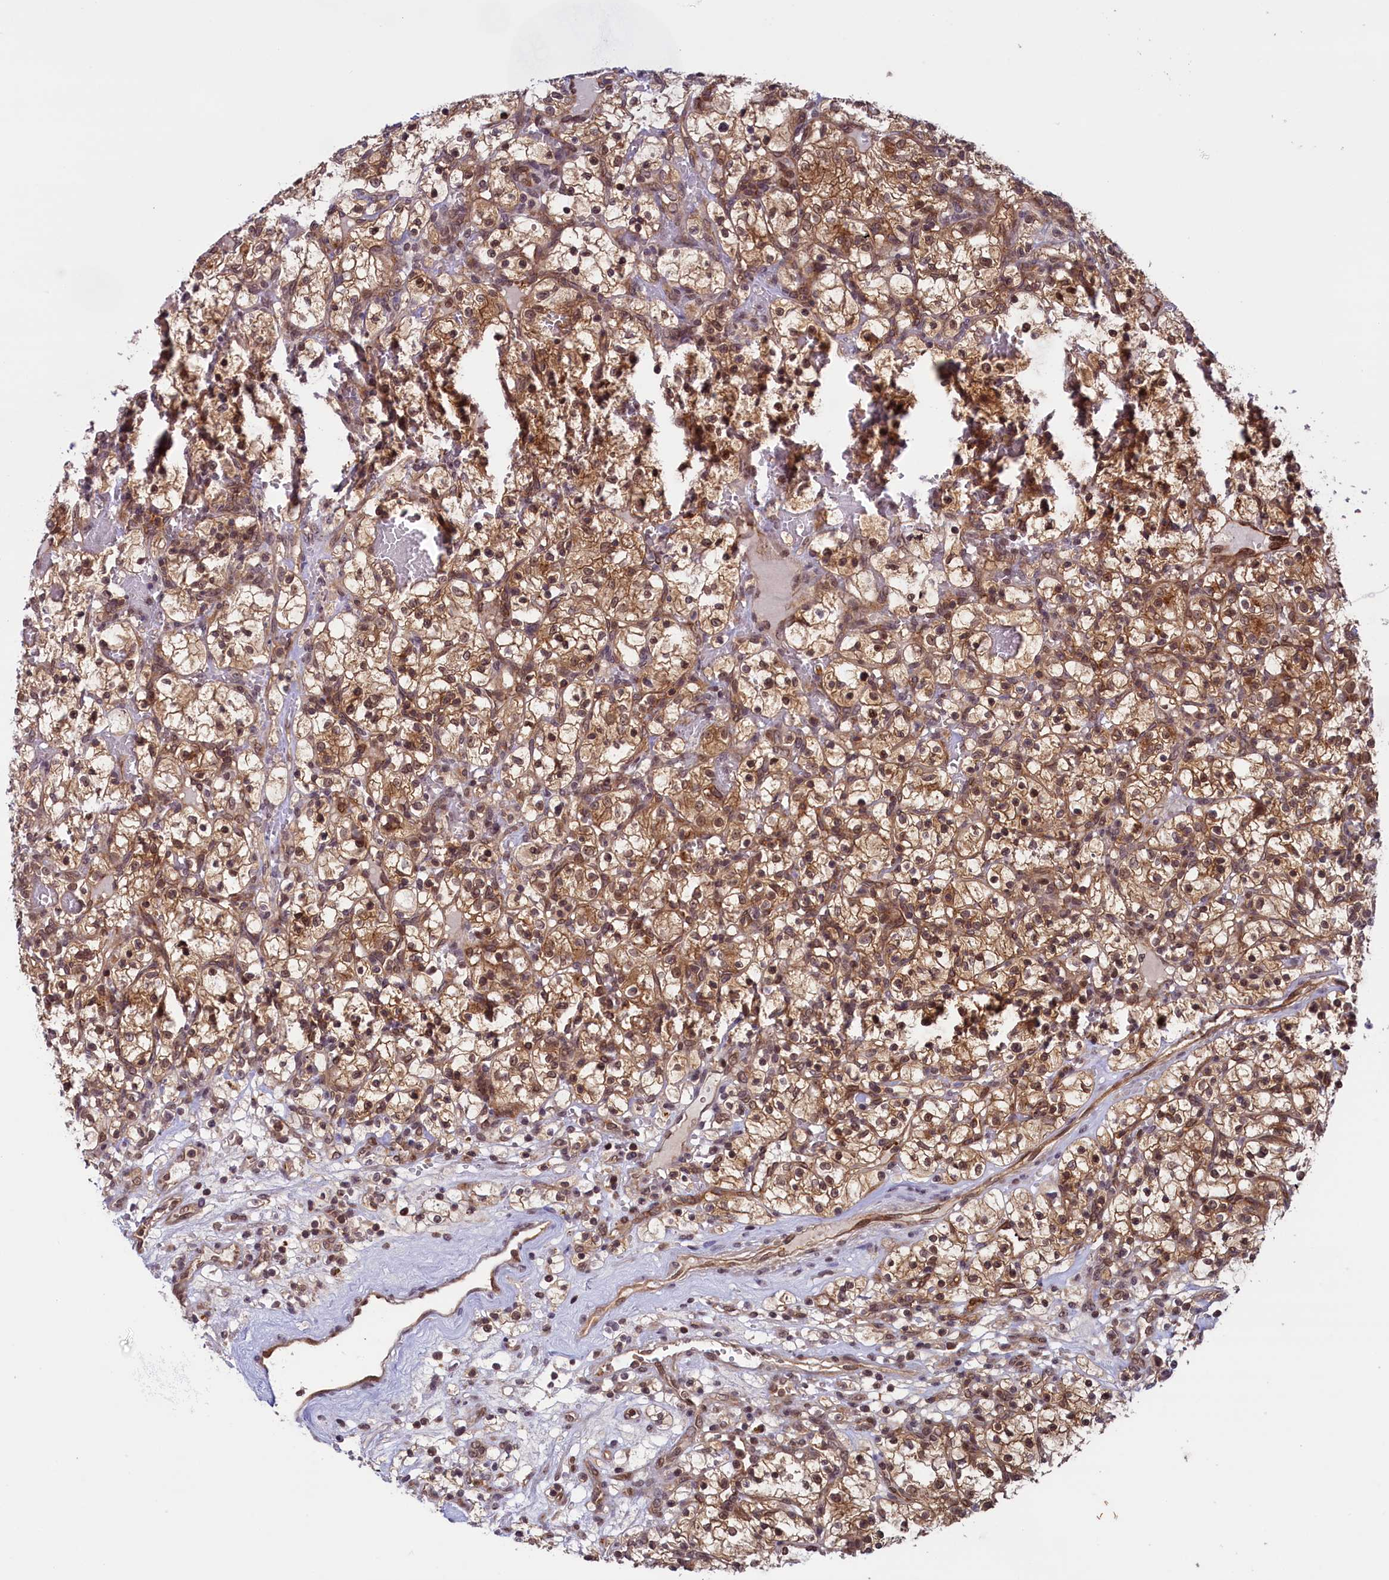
{"staining": {"intensity": "moderate", "quantity": ">75%", "location": "cytoplasmic/membranous,nuclear"}, "tissue": "renal cancer", "cell_type": "Tumor cells", "image_type": "cancer", "snomed": [{"axis": "morphology", "description": "Adenocarcinoma, NOS"}, {"axis": "topography", "description": "Kidney"}], "caption": "The immunohistochemical stain highlights moderate cytoplasmic/membranous and nuclear expression in tumor cells of renal cancer (adenocarcinoma) tissue.", "gene": "SLC7A6OS", "patient": {"sex": "female", "age": 57}}